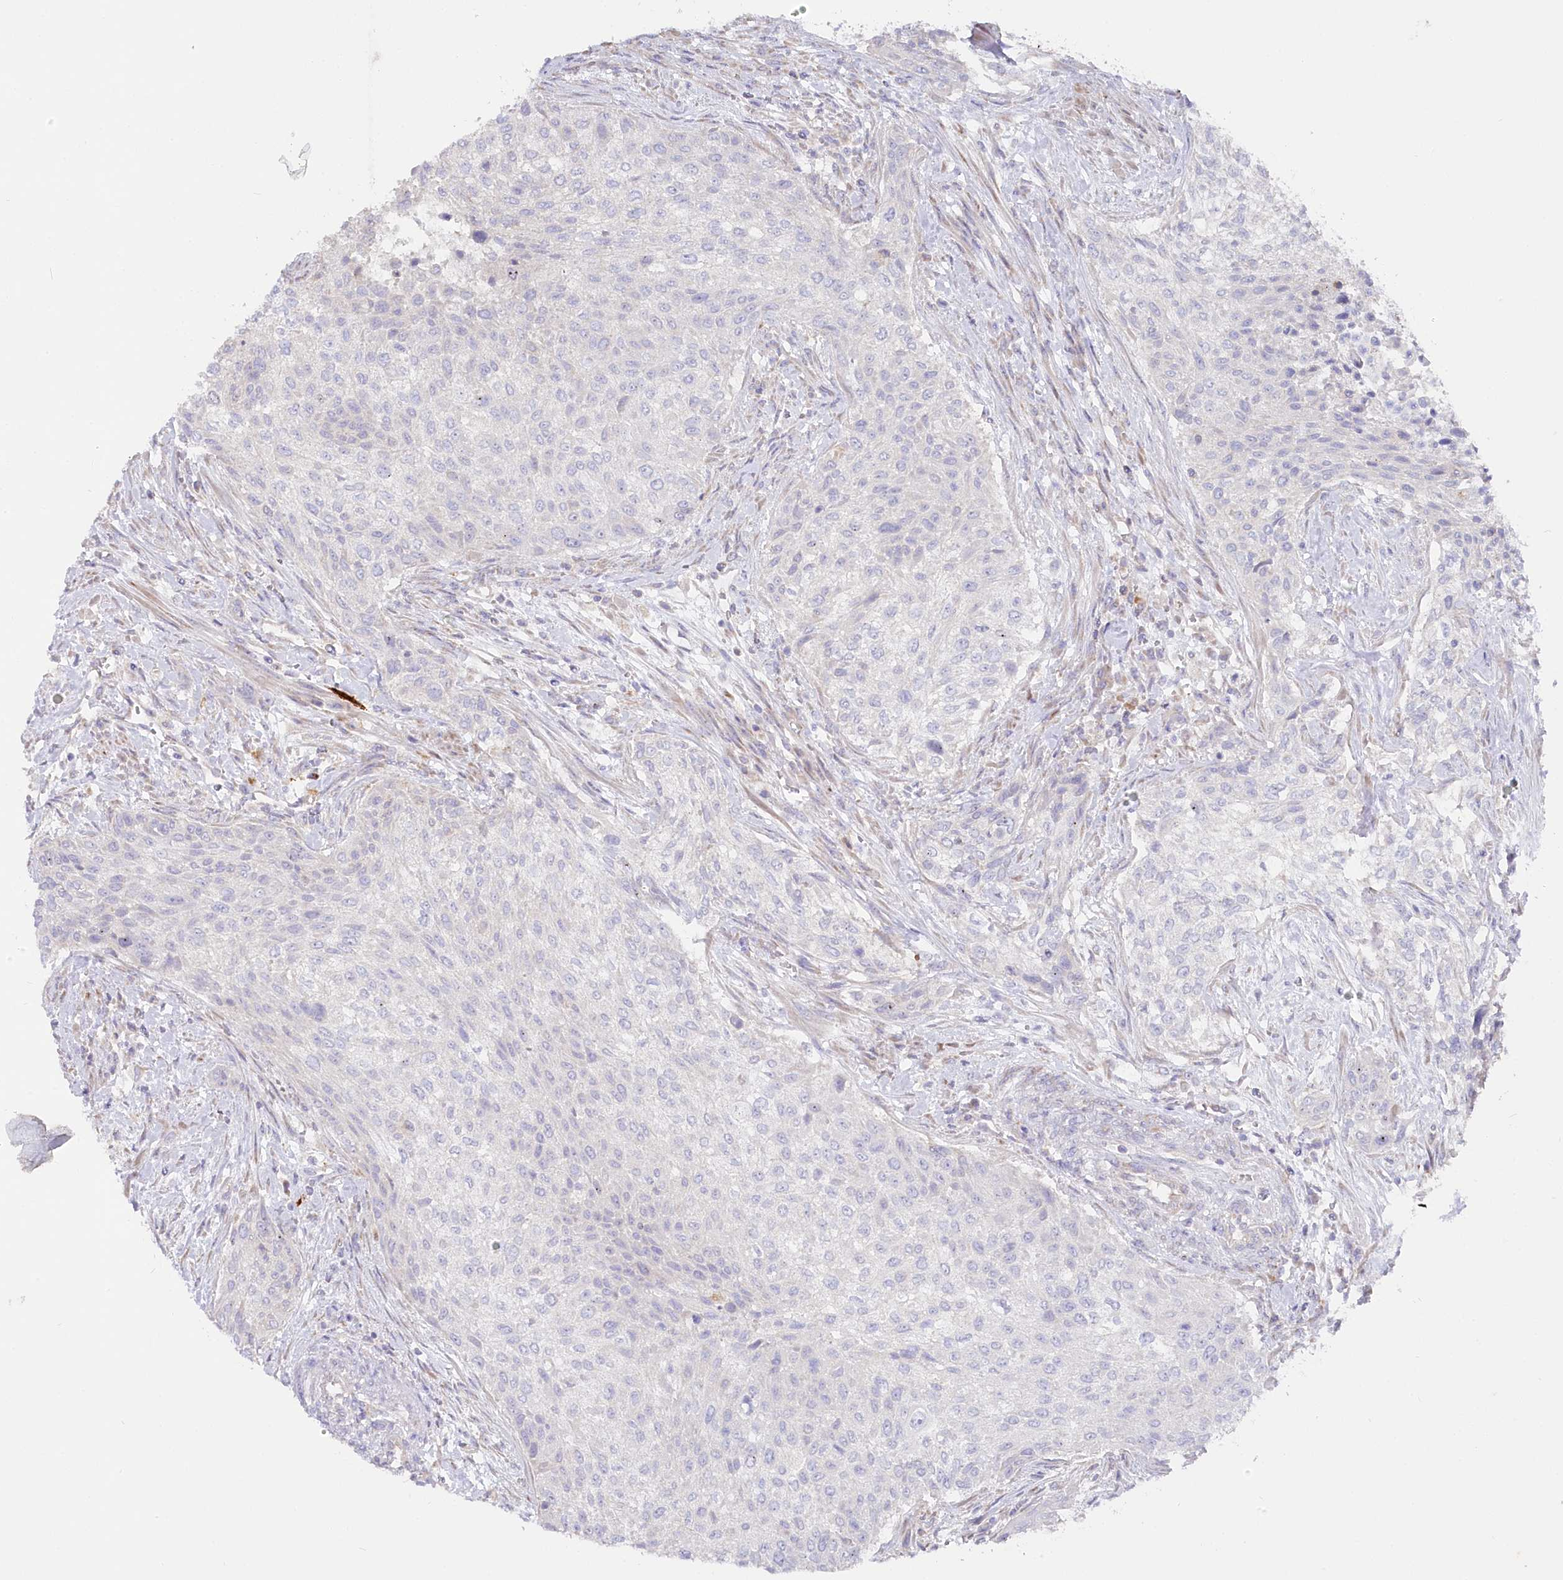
{"staining": {"intensity": "negative", "quantity": "none", "location": "none"}, "tissue": "urothelial cancer", "cell_type": "Tumor cells", "image_type": "cancer", "snomed": [{"axis": "morphology", "description": "Normal tissue, NOS"}, {"axis": "morphology", "description": "Urothelial carcinoma, NOS"}, {"axis": "topography", "description": "Urinary bladder"}, {"axis": "topography", "description": "Peripheral nerve tissue"}], "caption": "Immunohistochemical staining of urothelial cancer exhibits no significant positivity in tumor cells. (DAB immunohistochemistry (IHC), high magnification).", "gene": "POGLUT1", "patient": {"sex": "male", "age": 35}}